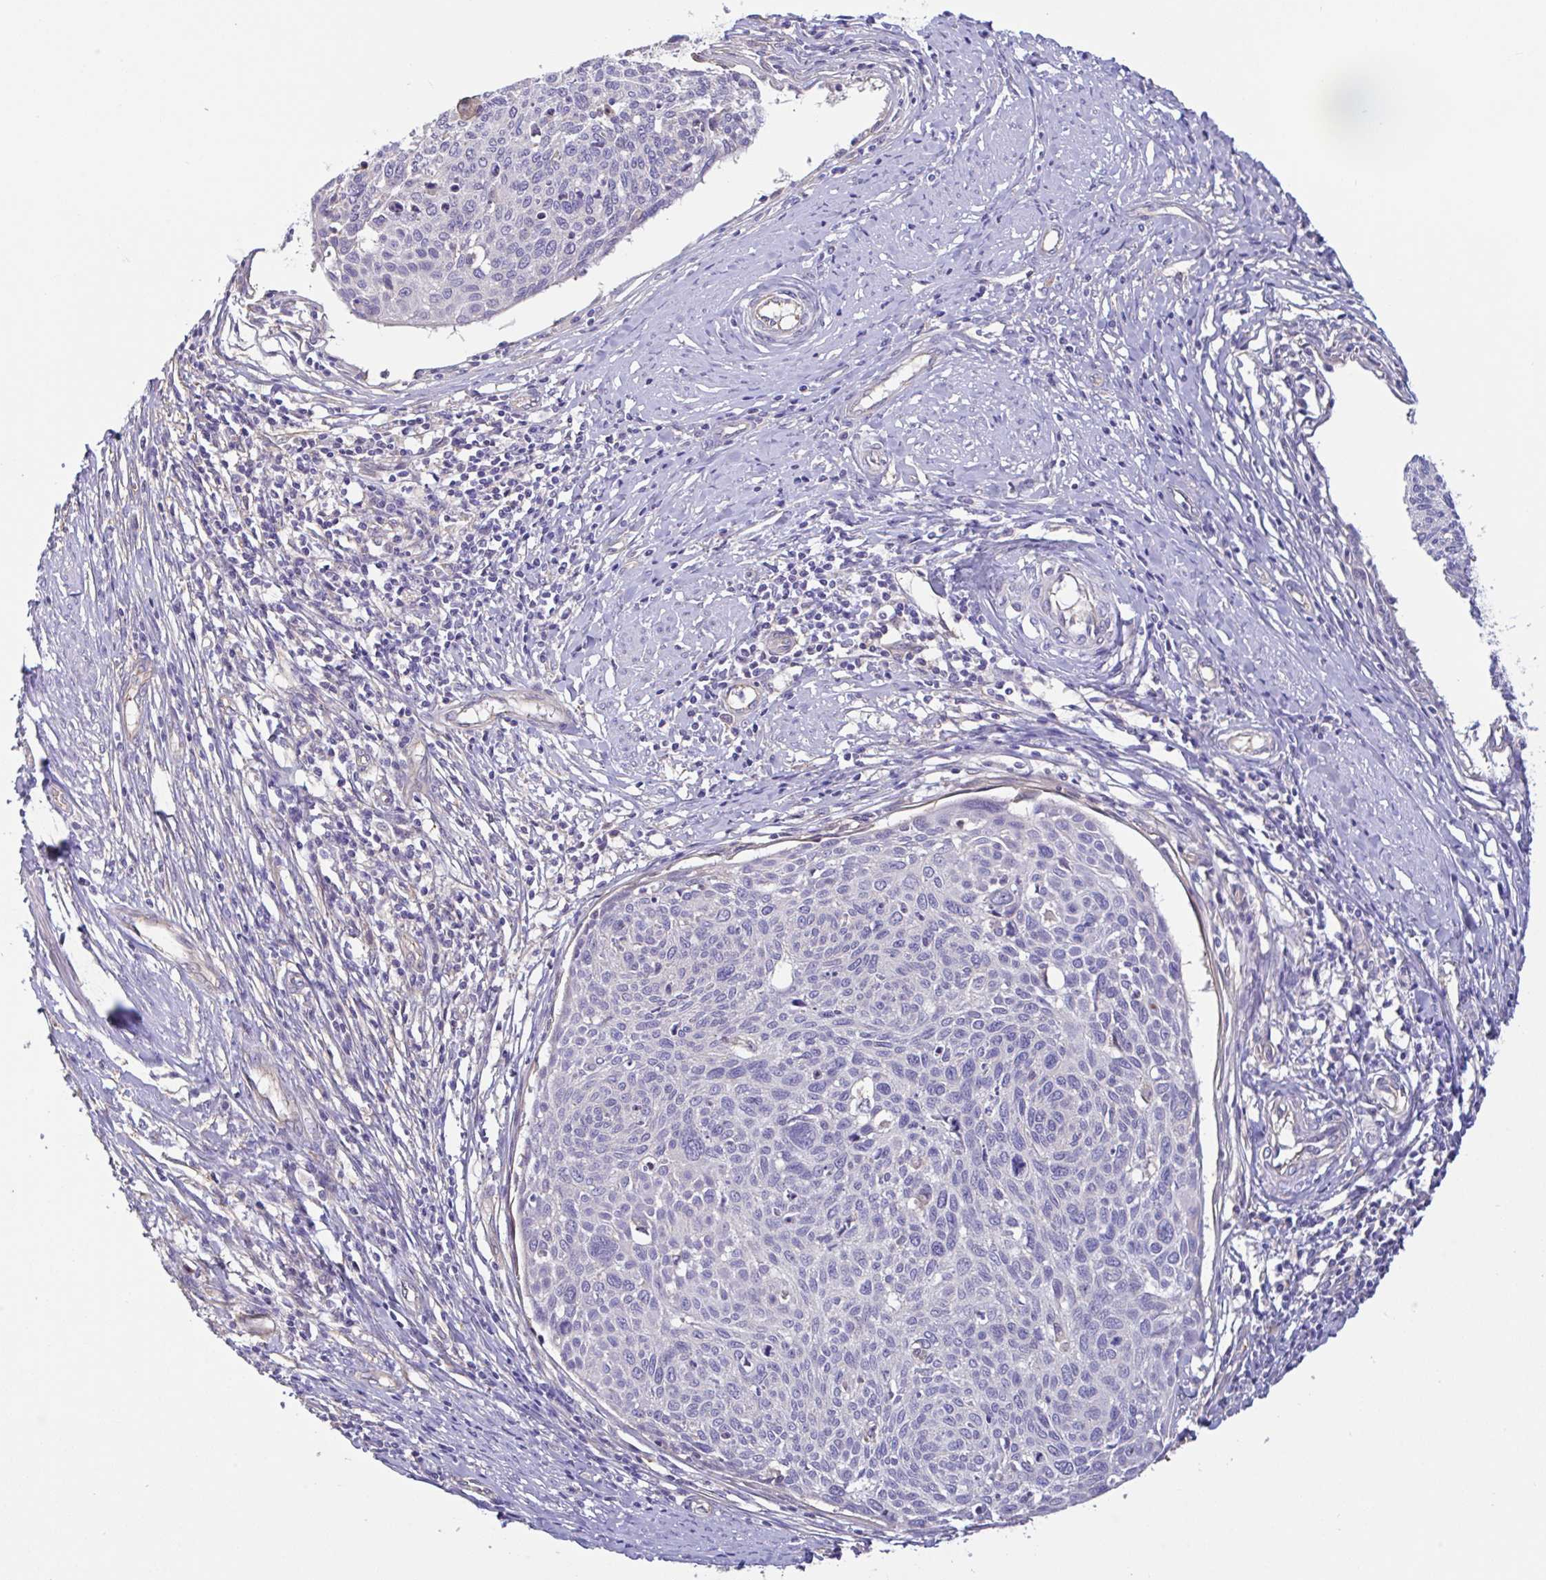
{"staining": {"intensity": "negative", "quantity": "none", "location": "none"}, "tissue": "cervical cancer", "cell_type": "Tumor cells", "image_type": "cancer", "snomed": [{"axis": "morphology", "description": "Squamous cell carcinoma, NOS"}, {"axis": "topography", "description": "Cervix"}], "caption": "Photomicrograph shows no protein positivity in tumor cells of cervical cancer tissue.", "gene": "PLCD4", "patient": {"sex": "female", "age": 49}}